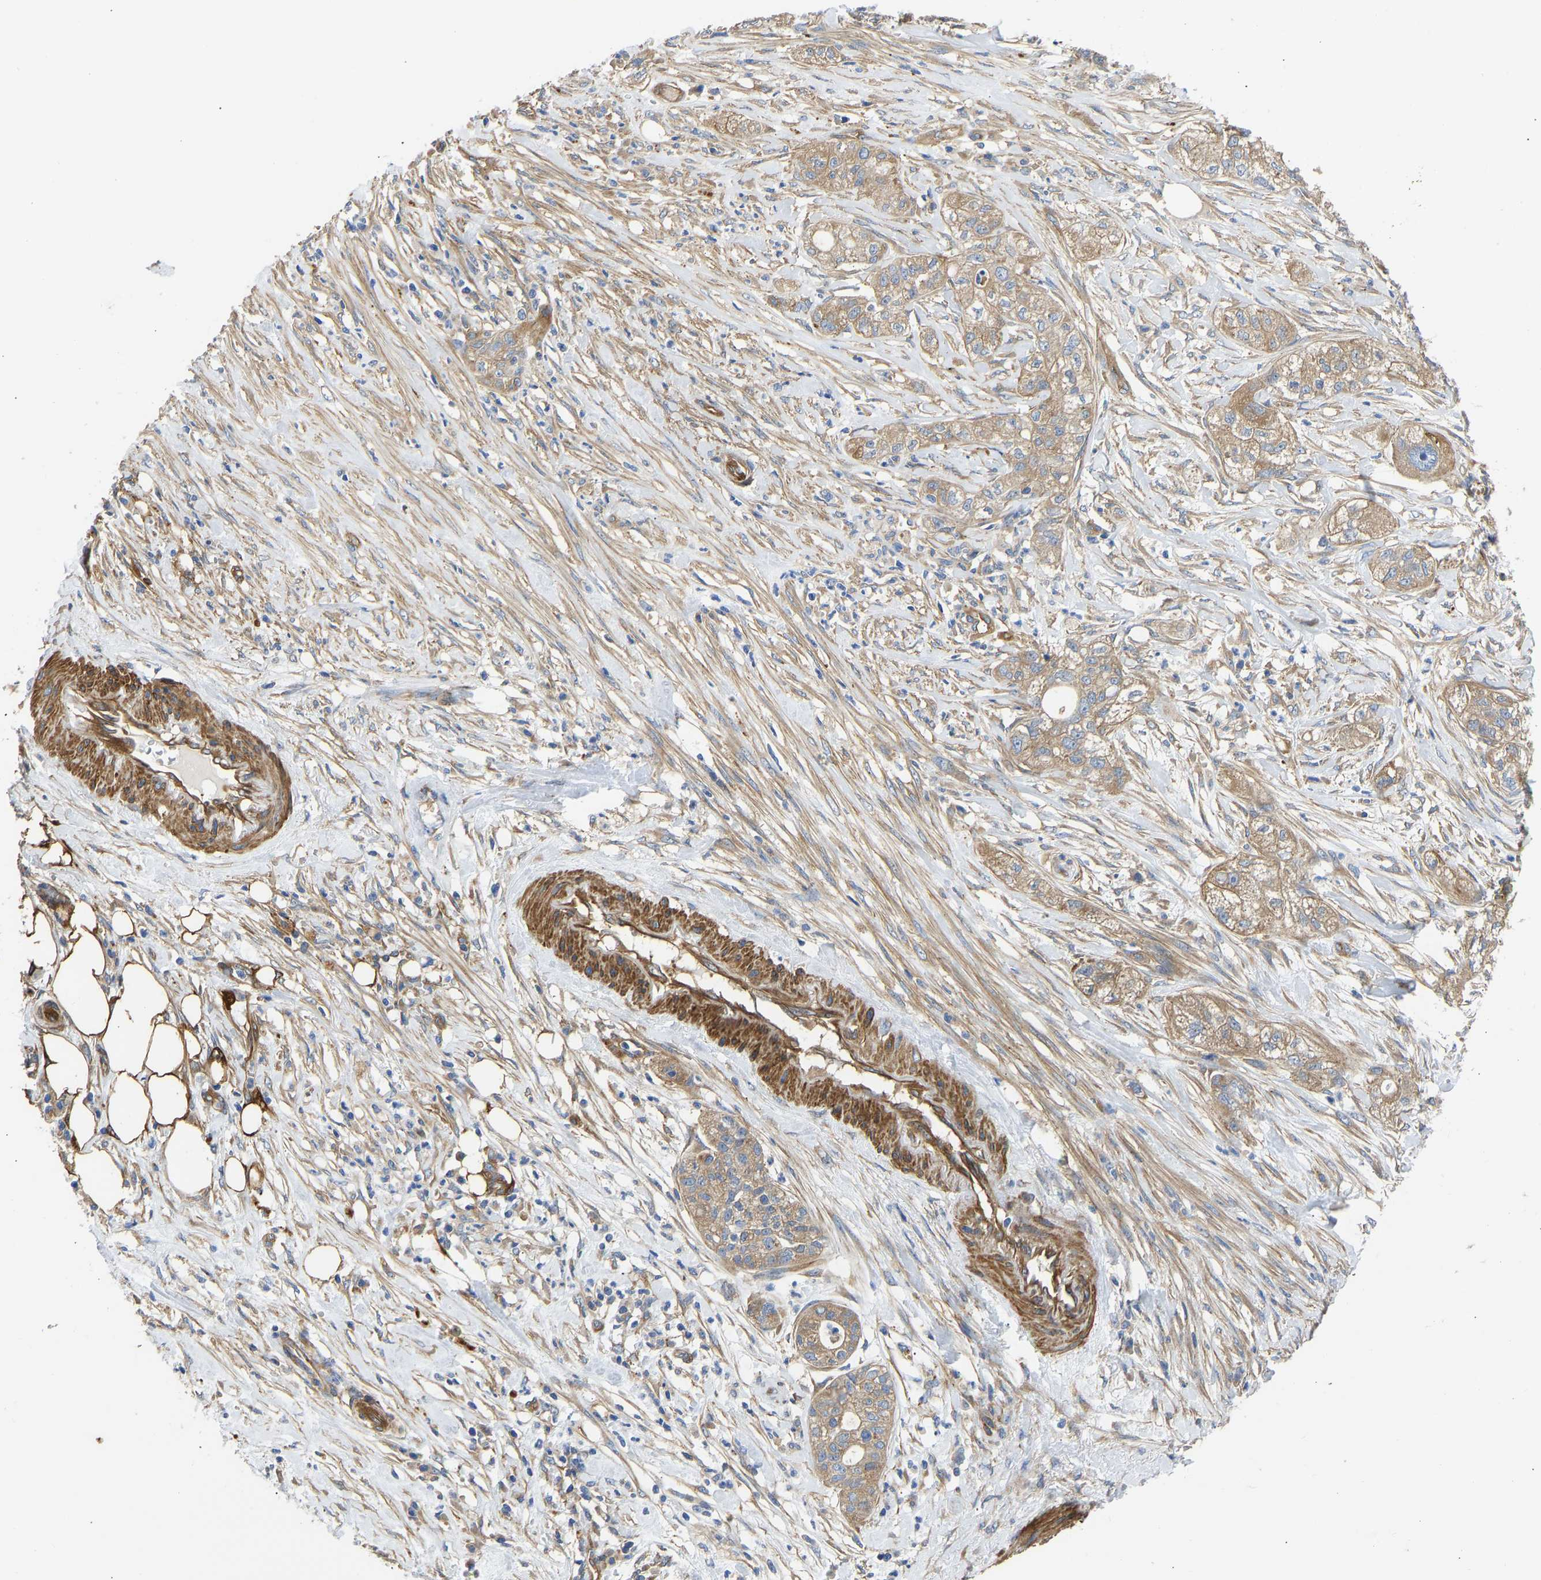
{"staining": {"intensity": "moderate", "quantity": ">75%", "location": "cytoplasmic/membranous"}, "tissue": "pancreatic cancer", "cell_type": "Tumor cells", "image_type": "cancer", "snomed": [{"axis": "morphology", "description": "Adenocarcinoma, NOS"}, {"axis": "topography", "description": "Pancreas"}], "caption": "Pancreatic cancer tissue demonstrates moderate cytoplasmic/membranous staining in approximately >75% of tumor cells", "gene": "MYO1C", "patient": {"sex": "female", "age": 78}}